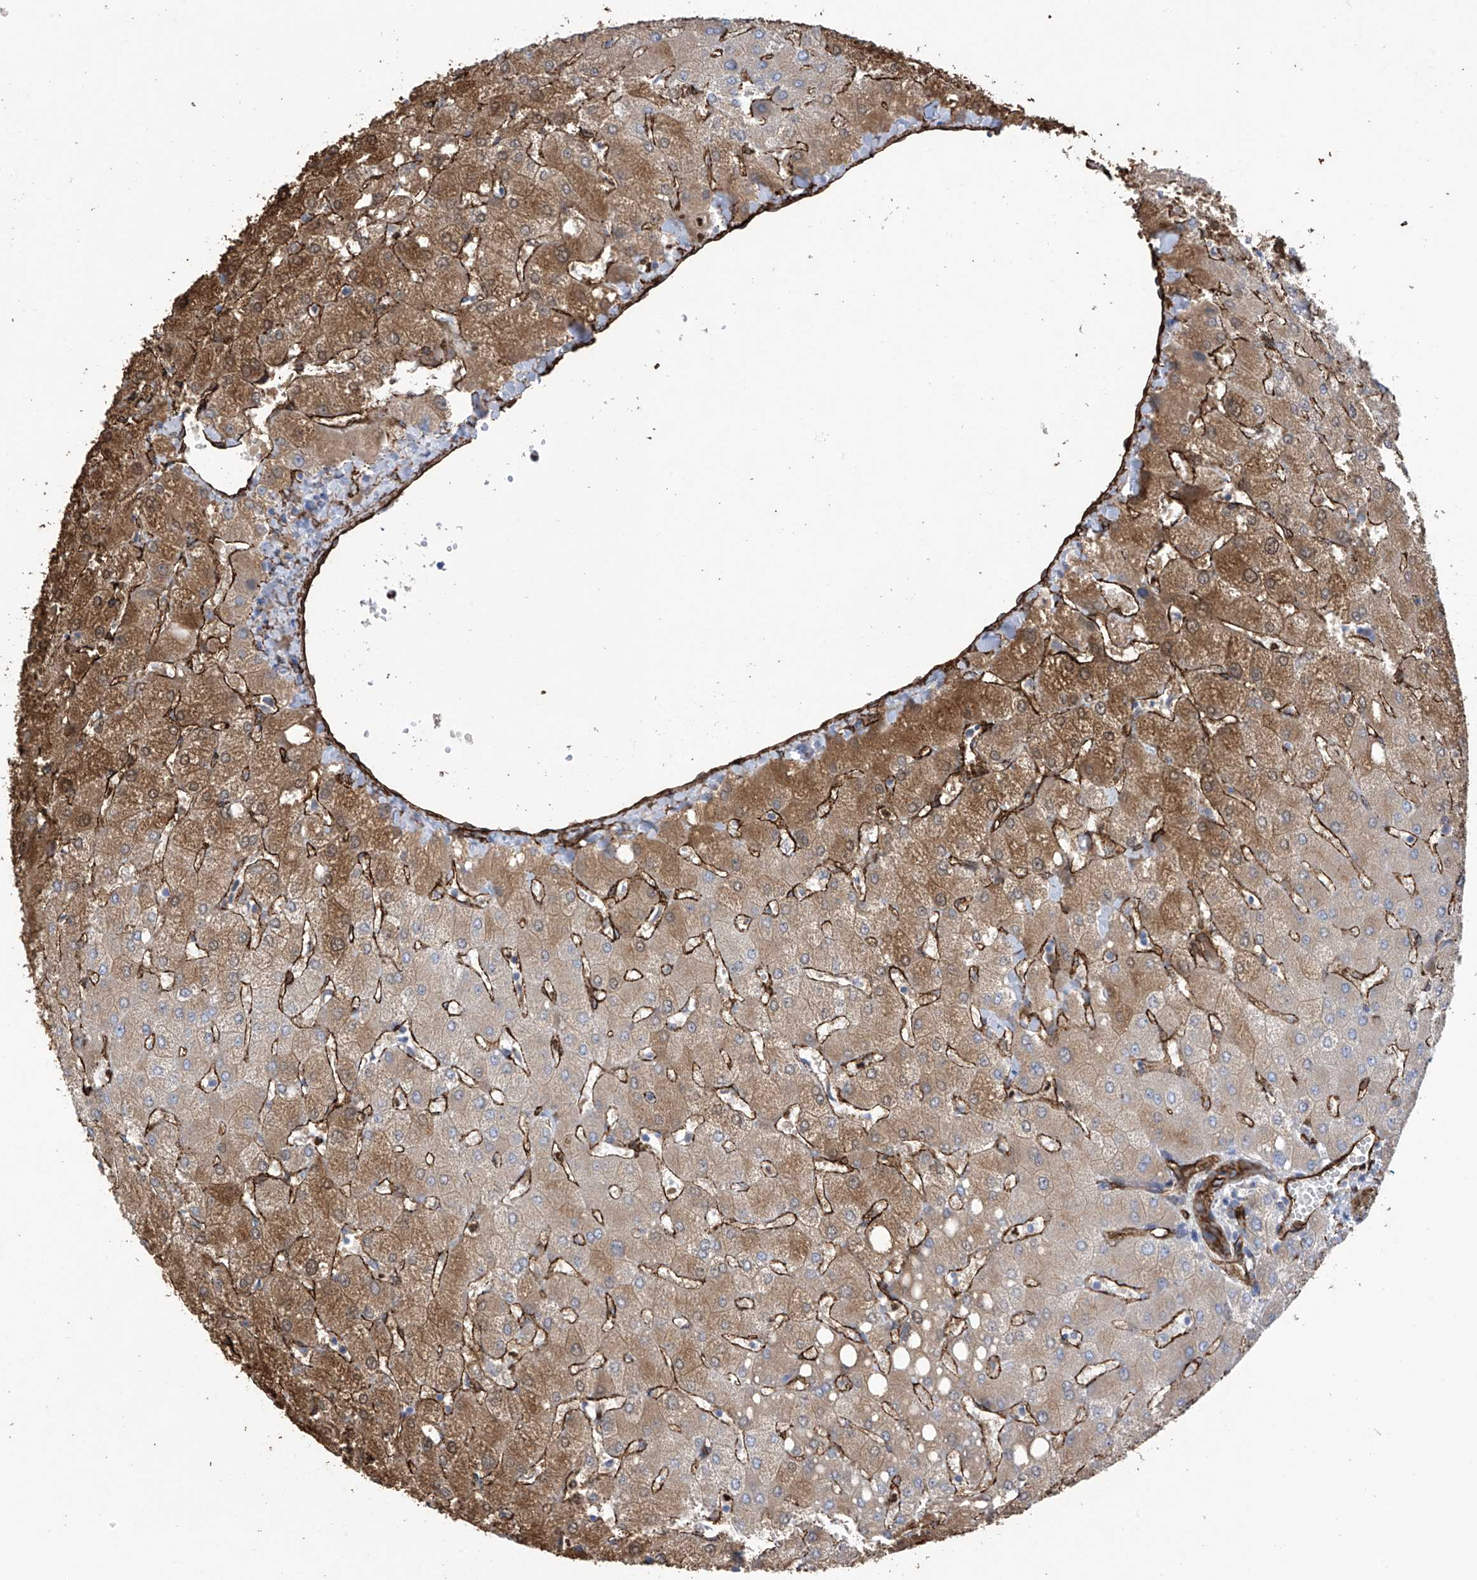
{"staining": {"intensity": "moderate", "quantity": ">75%", "location": "cytoplasmic/membranous"}, "tissue": "liver", "cell_type": "Cholangiocytes", "image_type": "normal", "snomed": [{"axis": "morphology", "description": "Normal tissue, NOS"}, {"axis": "topography", "description": "Liver"}], "caption": "Immunohistochemical staining of unremarkable human liver demonstrates medium levels of moderate cytoplasmic/membranous positivity in approximately >75% of cholangiocytes.", "gene": "UBTD1", "patient": {"sex": "female", "age": 54}}